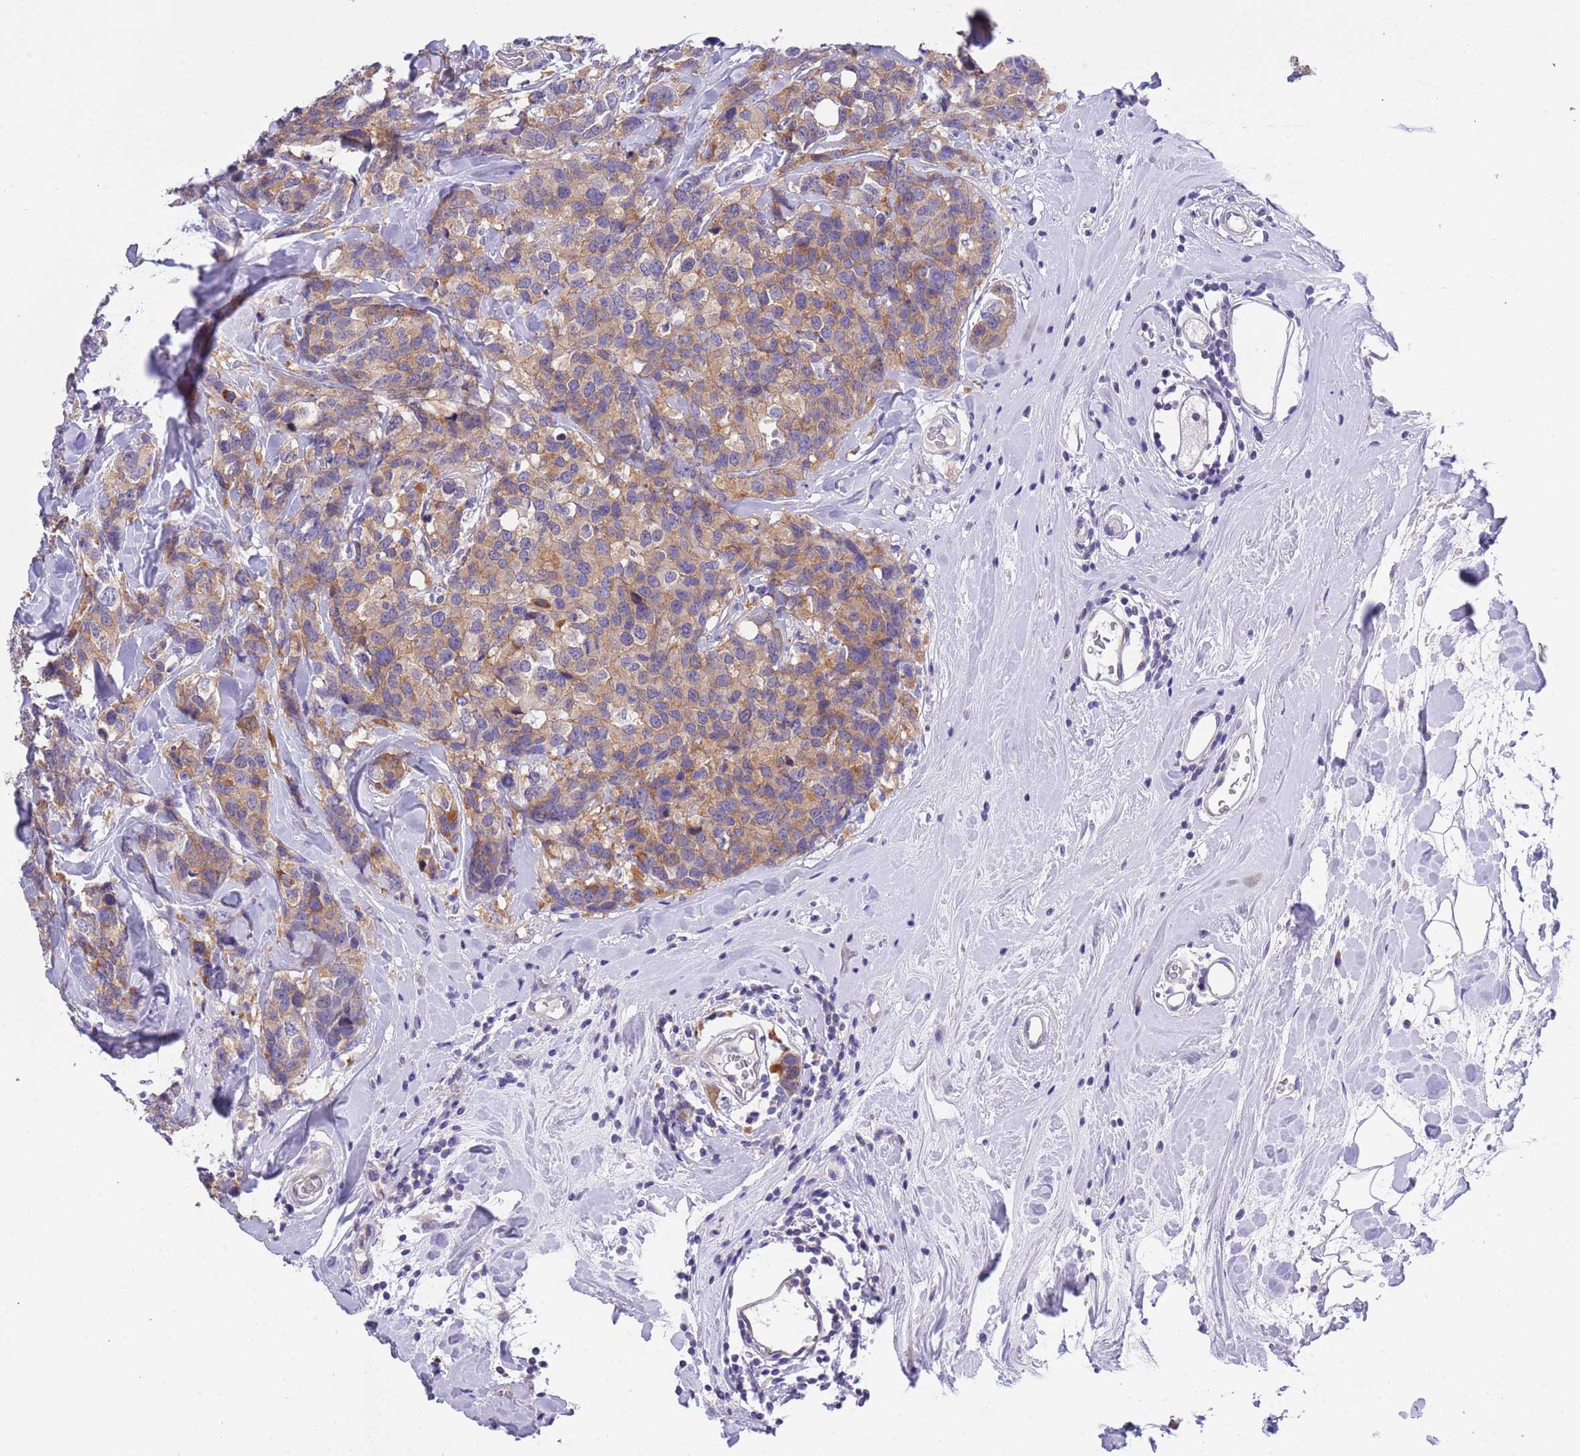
{"staining": {"intensity": "moderate", "quantity": ">75%", "location": "cytoplasmic/membranous"}, "tissue": "breast cancer", "cell_type": "Tumor cells", "image_type": "cancer", "snomed": [{"axis": "morphology", "description": "Lobular carcinoma"}, {"axis": "topography", "description": "Breast"}], "caption": "High-power microscopy captured an immunohistochemistry (IHC) histopathology image of lobular carcinoma (breast), revealing moderate cytoplasmic/membranous staining in approximately >75% of tumor cells. (IHC, brightfield microscopy, high magnification).", "gene": "STIP1", "patient": {"sex": "female", "age": 59}}